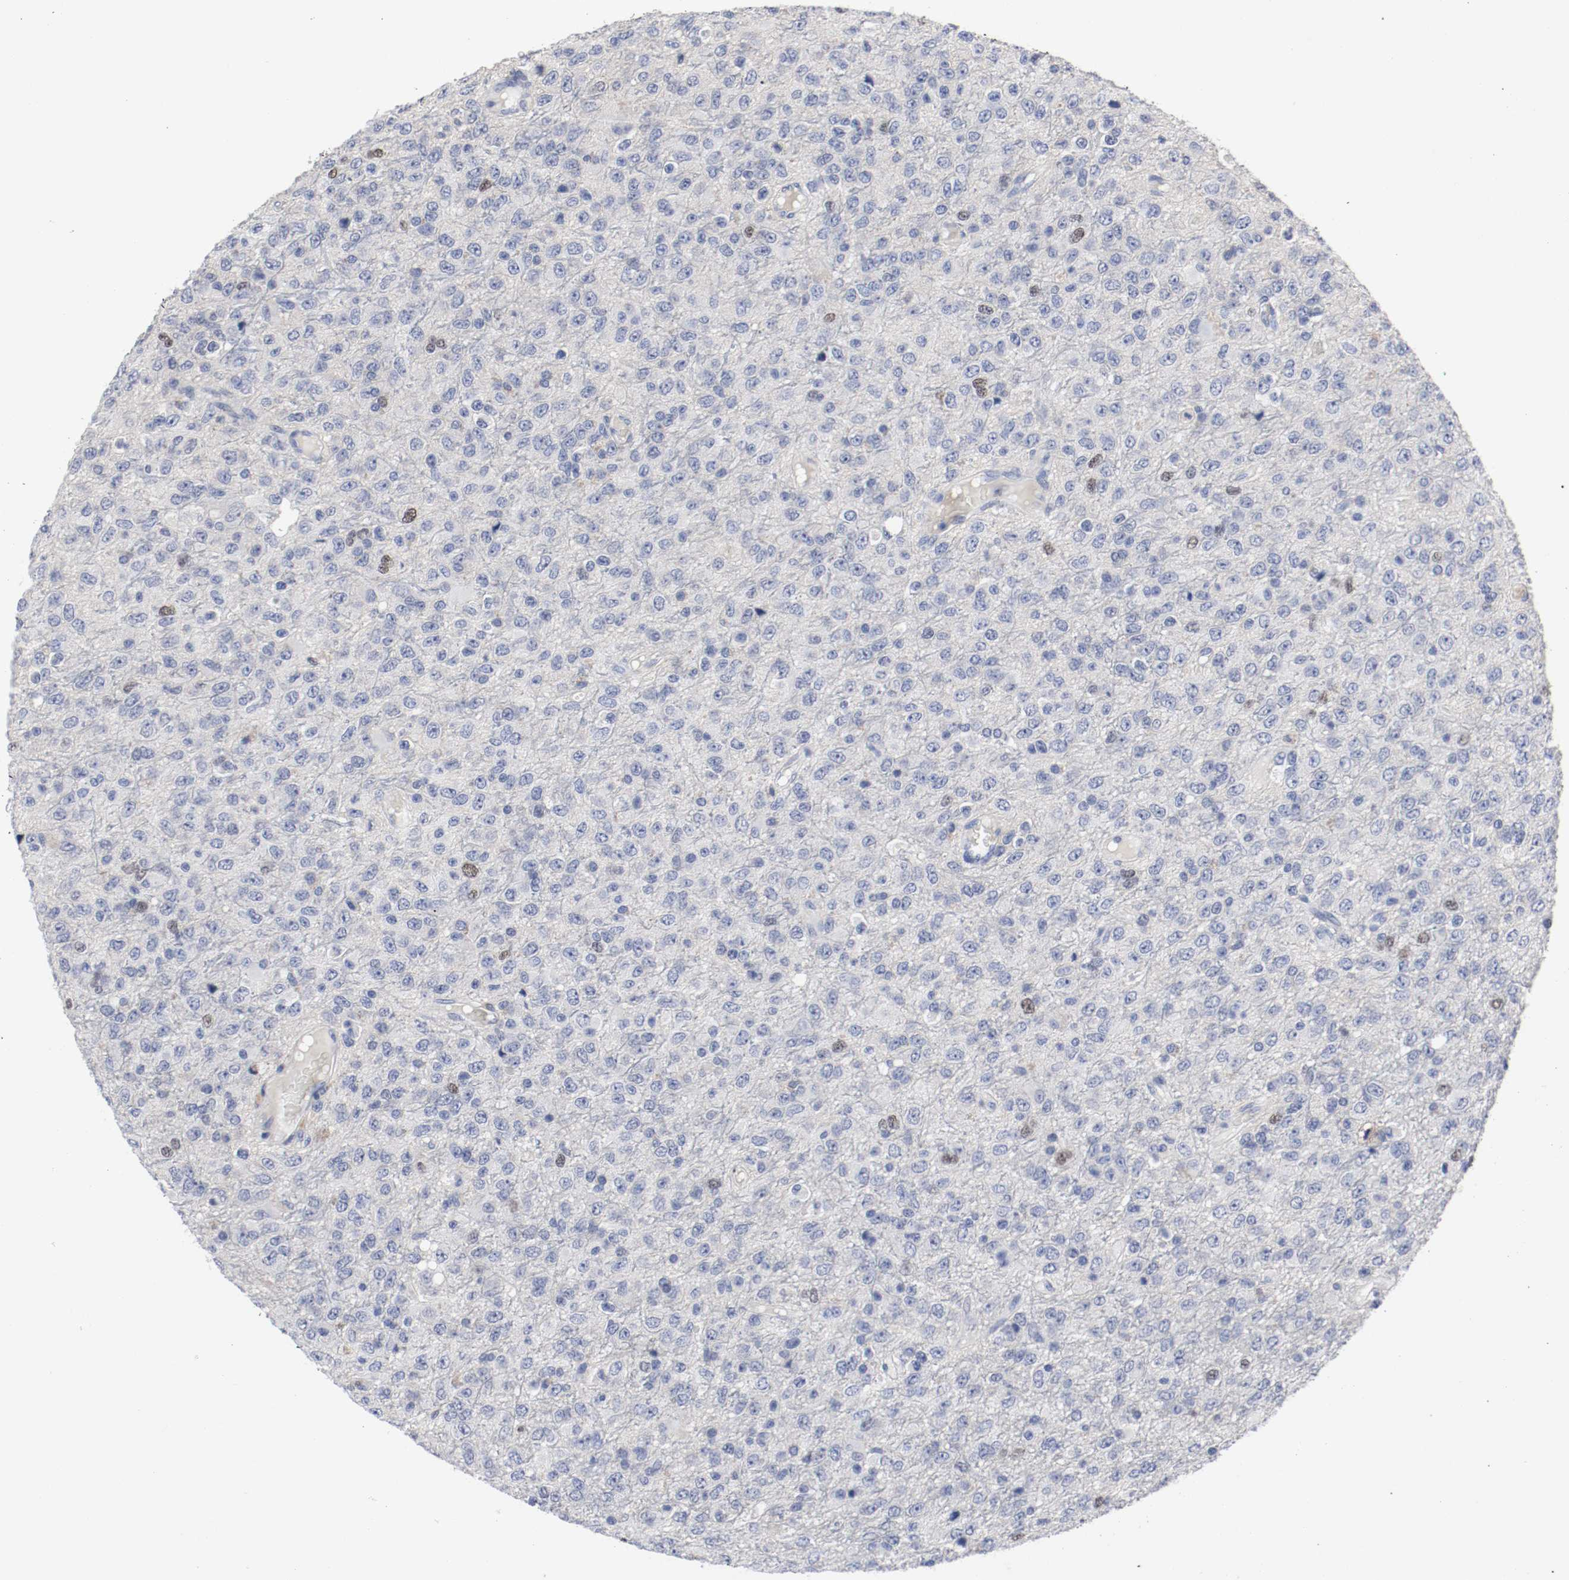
{"staining": {"intensity": "weak", "quantity": "<25%", "location": "nuclear"}, "tissue": "glioma", "cell_type": "Tumor cells", "image_type": "cancer", "snomed": [{"axis": "morphology", "description": "Glioma, malignant, High grade"}, {"axis": "topography", "description": "pancreas cauda"}], "caption": "The micrograph displays no significant positivity in tumor cells of glioma.", "gene": "MCM6", "patient": {"sex": "male", "age": 60}}